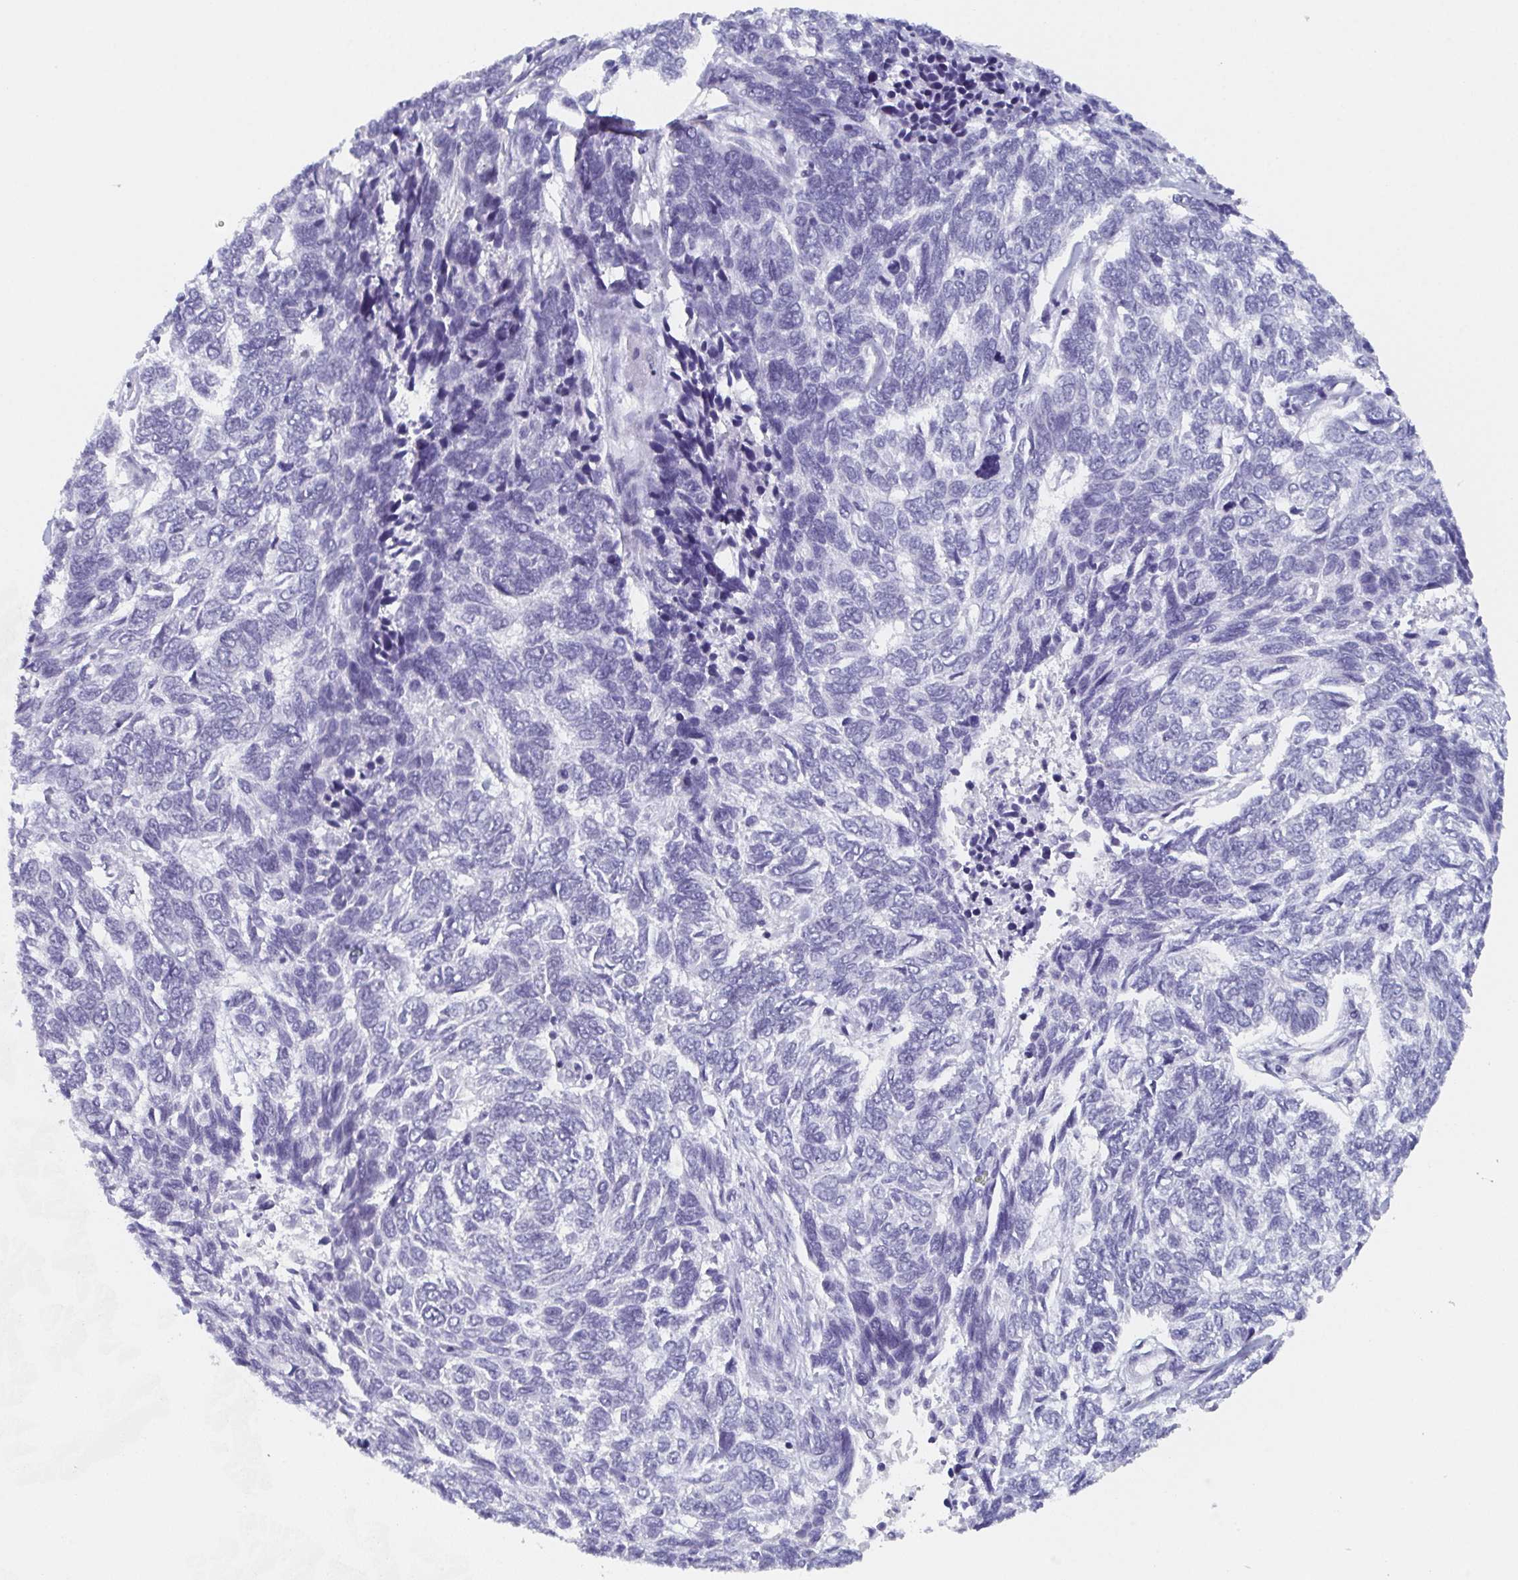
{"staining": {"intensity": "negative", "quantity": "none", "location": "none"}, "tissue": "skin cancer", "cell_type": "Tumor cells", "image_type": "cancer", "snomed": [{"axis": "morphology", "description": "Basal cell carcinoma"}, {"axis": "topography", "description": "Skin"}], "caption": "Photomicrograph shows no significant protein expression in tumor cells of skin cancer.", "gene": "DYDC2", "patient": {"sex": "female", "age": 65}}